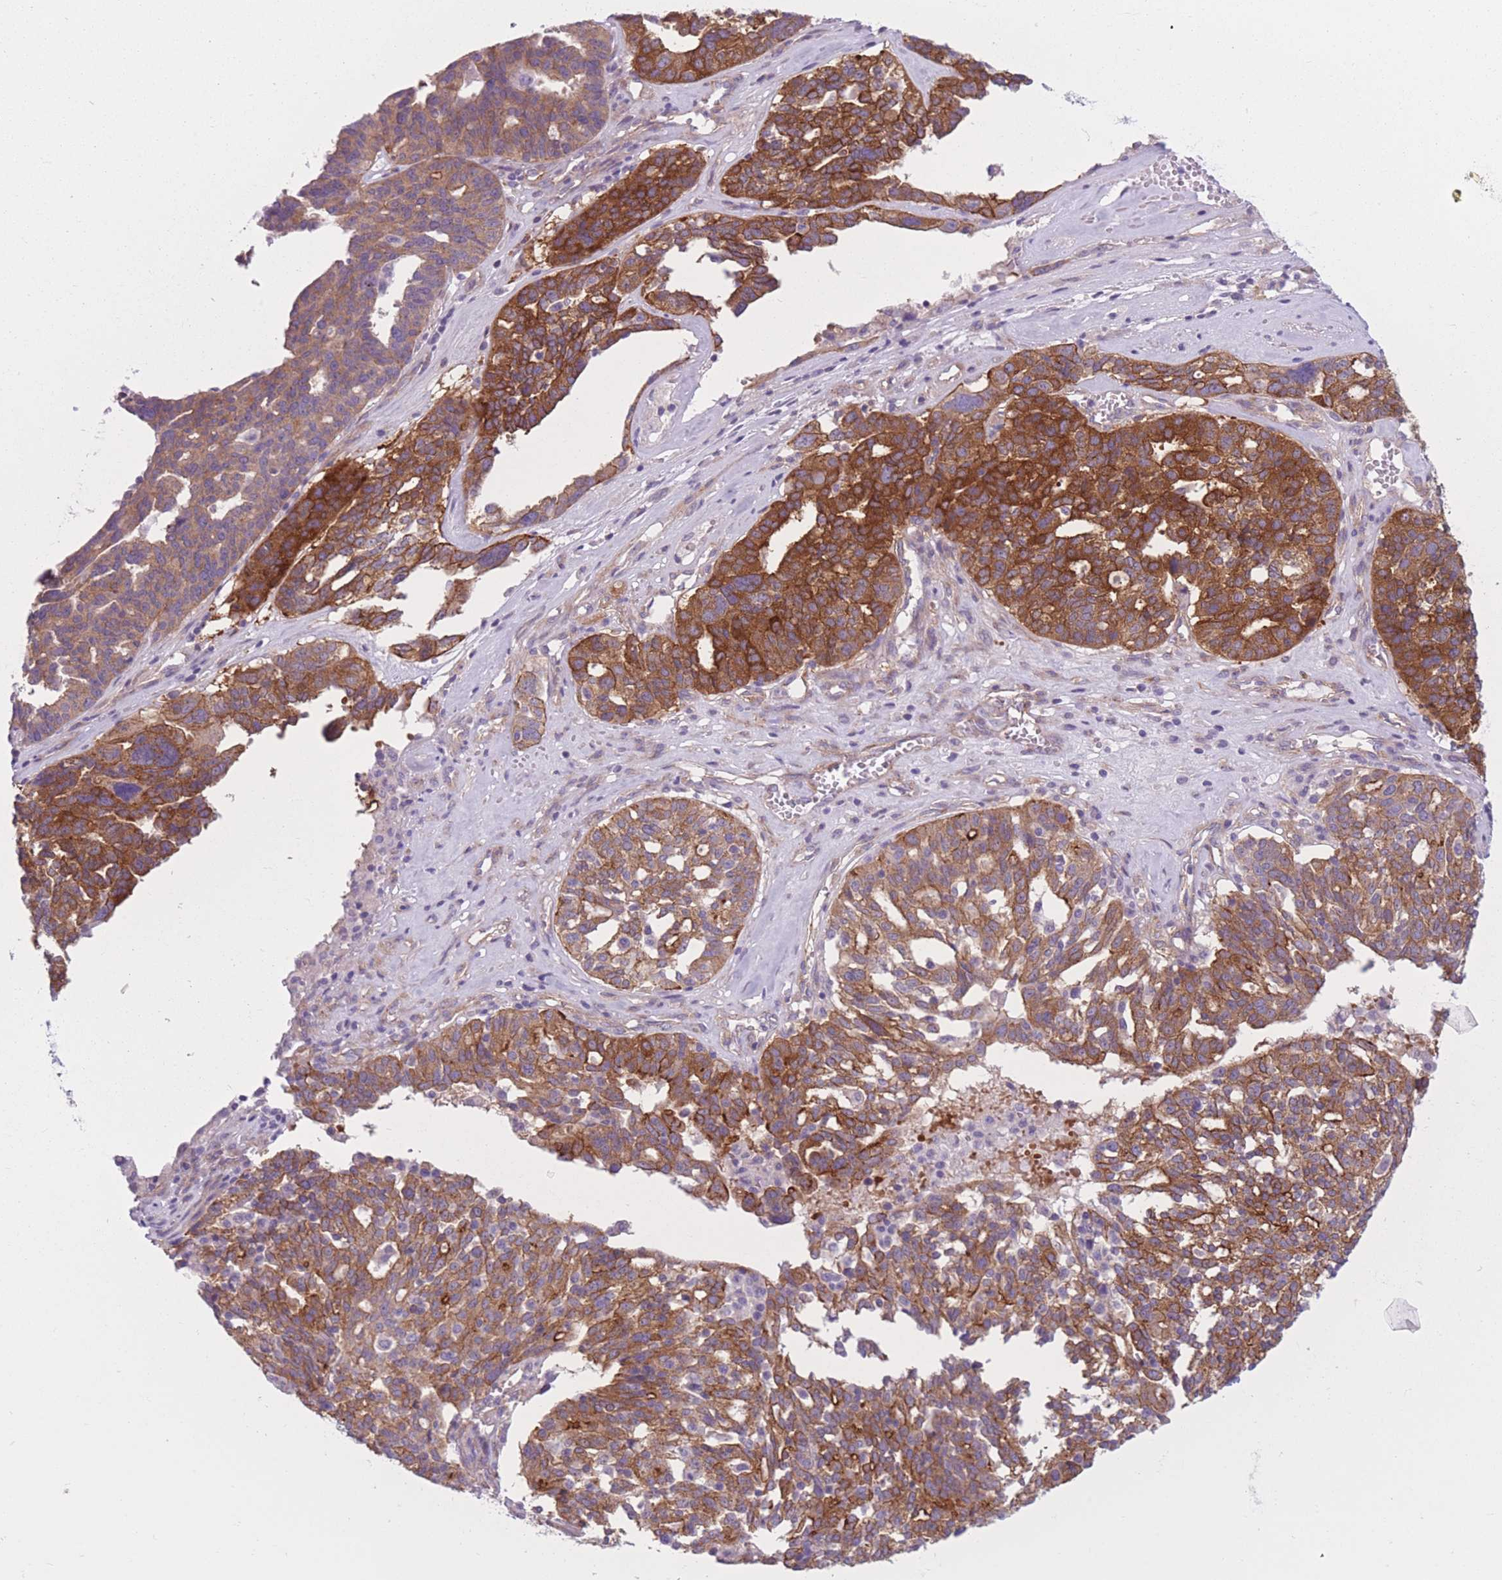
{"staining": {"intensity": "strong", "quantity": ">75%", "location": "cytoplasmic/membranous"}, "tissue": "ovarian cancer", "cell_type": "Tumor cells", "image_type": "cancer", "snomed": [{"axis": "morphology", "description": "Cystadenocarcinoma, serous, NOS"}, {"axis": "topography", "description": "Ovary"}], "caption": "A high-resolution photomicrograph shows immunohistochemistry staining of ovarian cancer, which shows strong cytoplasmic/membranous positivity in approximately >75% of tumor cells.", "gene": "SERPINB3", "patient": {"sex": "female", "age": 59}}